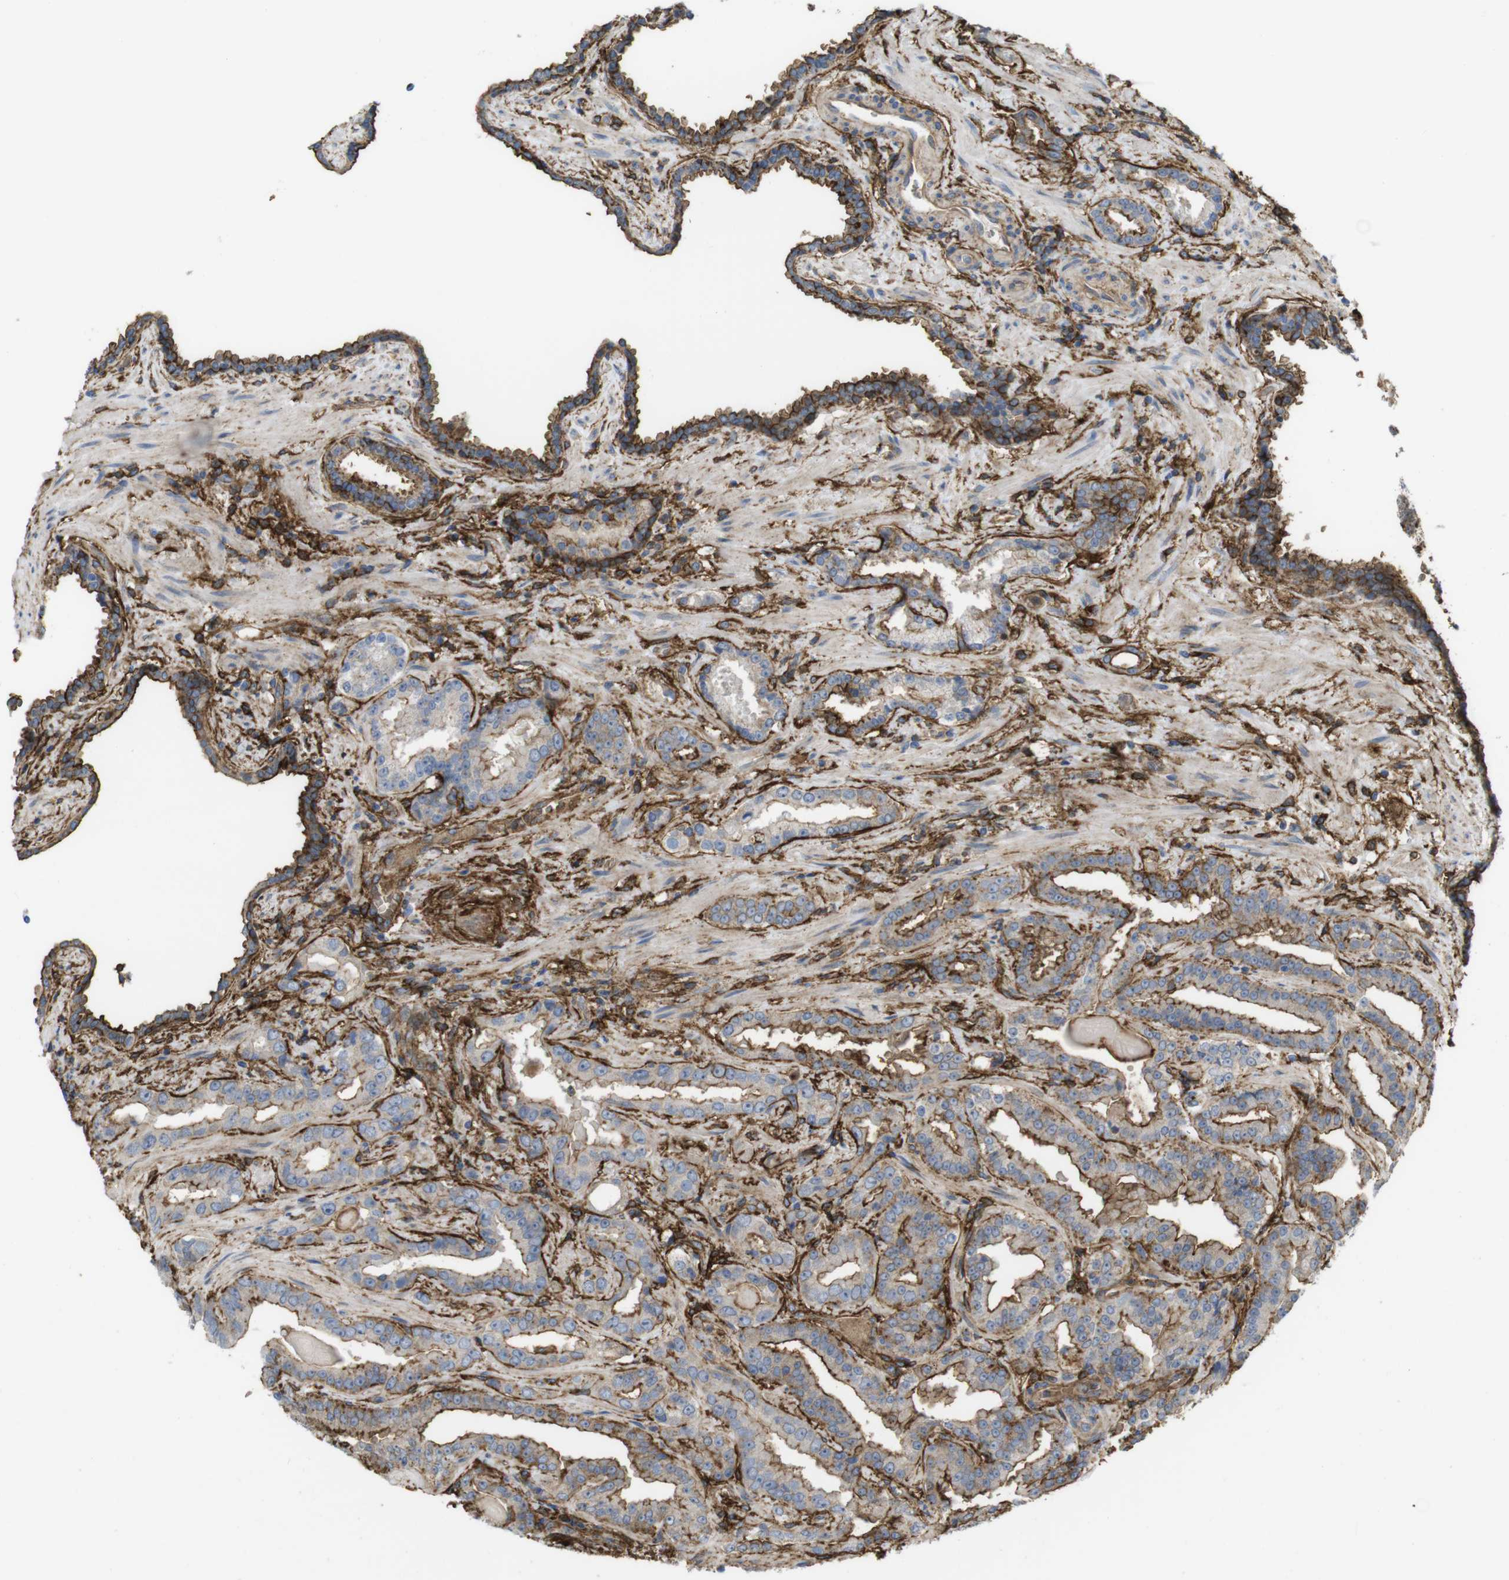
{"staining": {"intensity": "moderate", "quantity": "25%-75%", "location": "cytoplasmic/membranous"}, "tissue": "prostate cancer", "cell_type": "Tumor cells", "image_type": "cancer", "snomed": [{"axis": "morphology", "description": "Adenocarcinoma, Low grade"}, {"axis": "topography", "description": "Prostate"}], "caption": "An image showing moderate cytoplasmic/membranous expression in approximately 25%-75% of tumor cells in prostate adenocarcinoma (low-grade), as visualized by brown immunohistochemical staining.", "gene": "CYBRD1", "patient": {"sex": "male", "age": 60}}